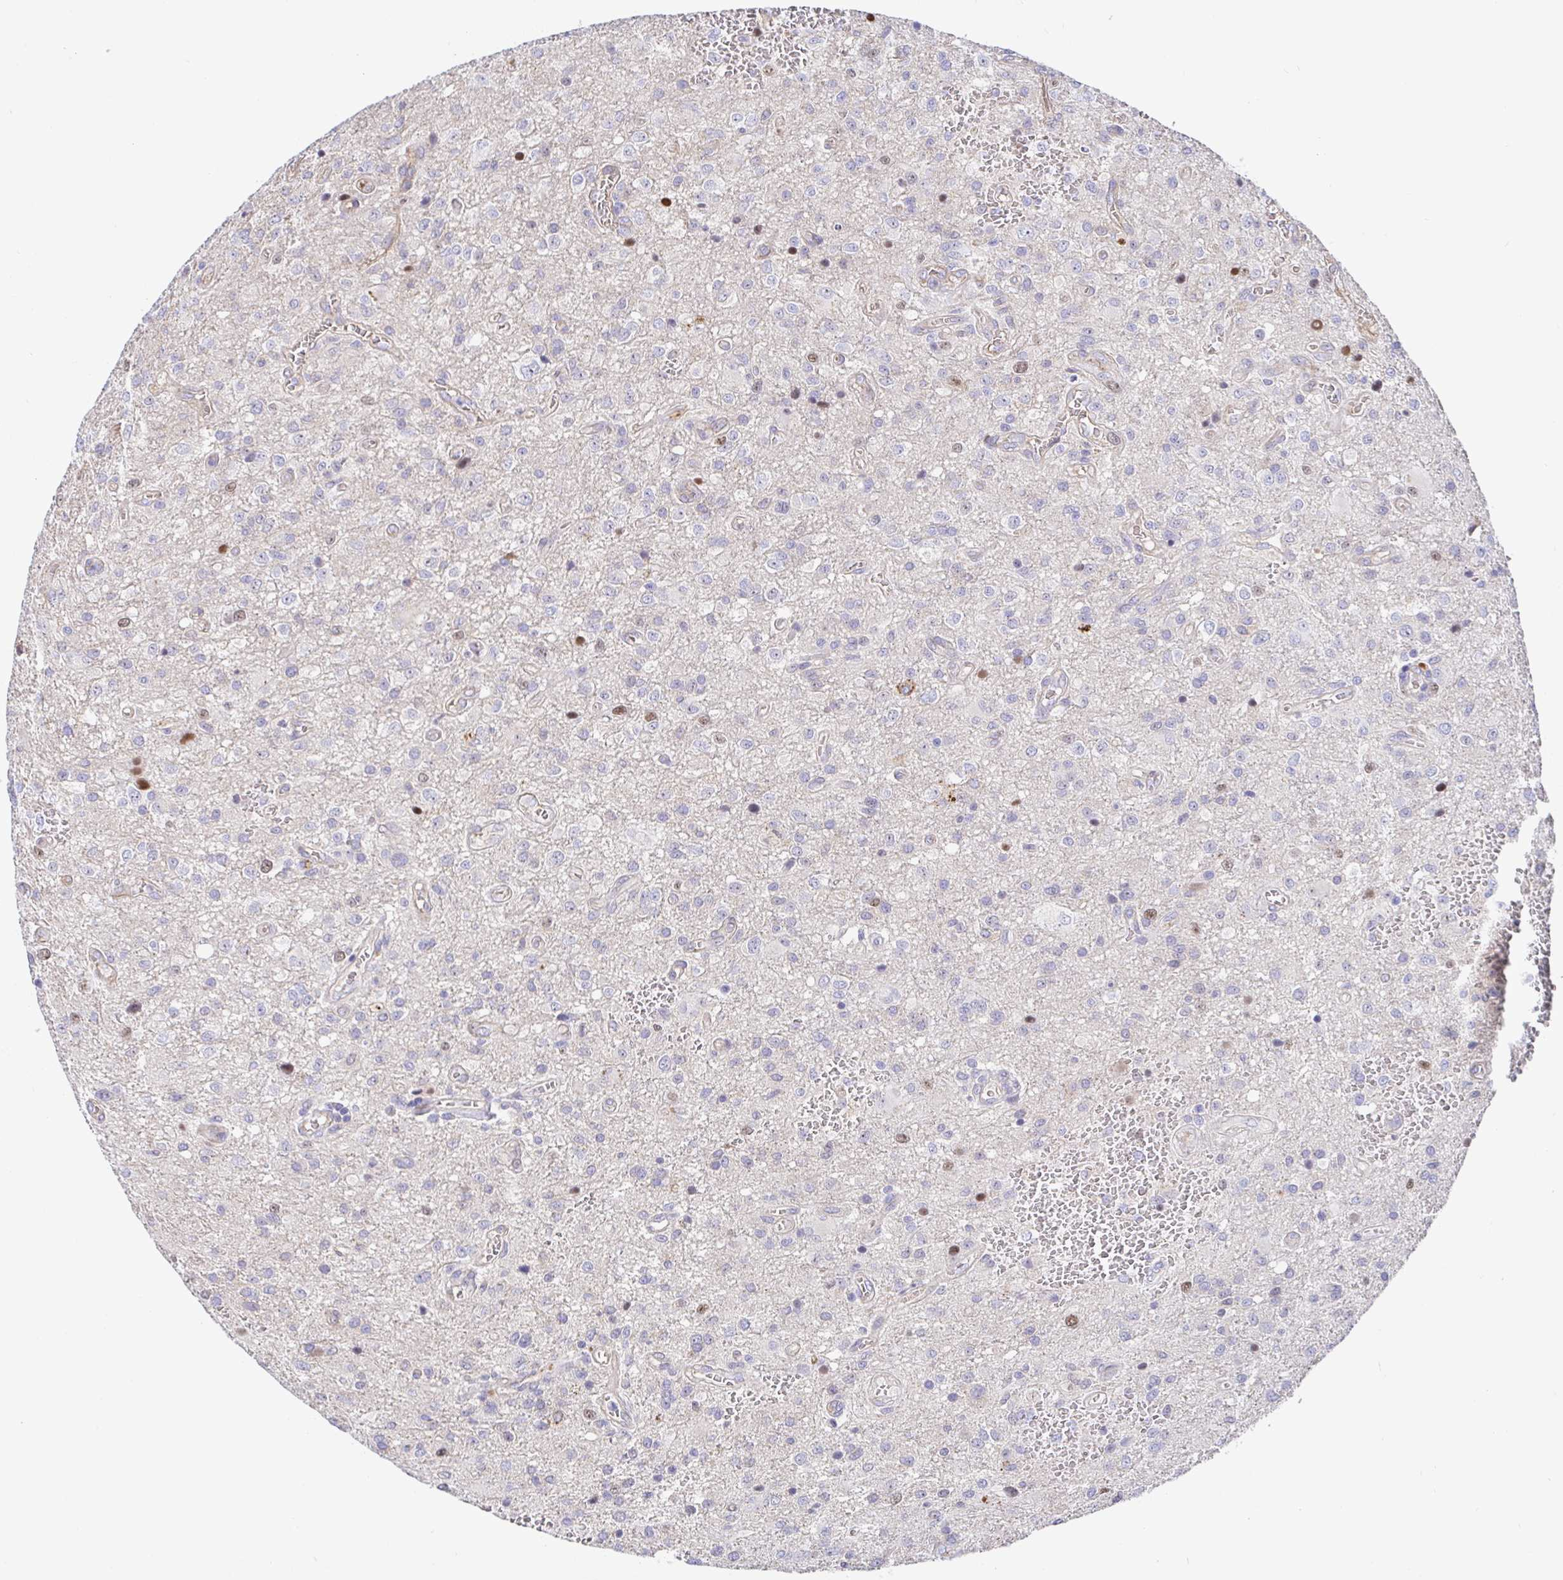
{"staining": {"intensity": "negative", "quantity": "none", "location": "none"}, "tissue": "glioma", "cell_type": "Tumor cells", "image_type": "cancer", "snomed": [{"axis": "morphology", "description": "Glioma, malignant, Low grade"}, {"axis": "topography", "description": "Brain"}], "caption": "The micrograph exhibits no significant expression in tumor cells of glioma.", "gene": "TIMELESS", "patient": {"sex": "male", "age": 66}}